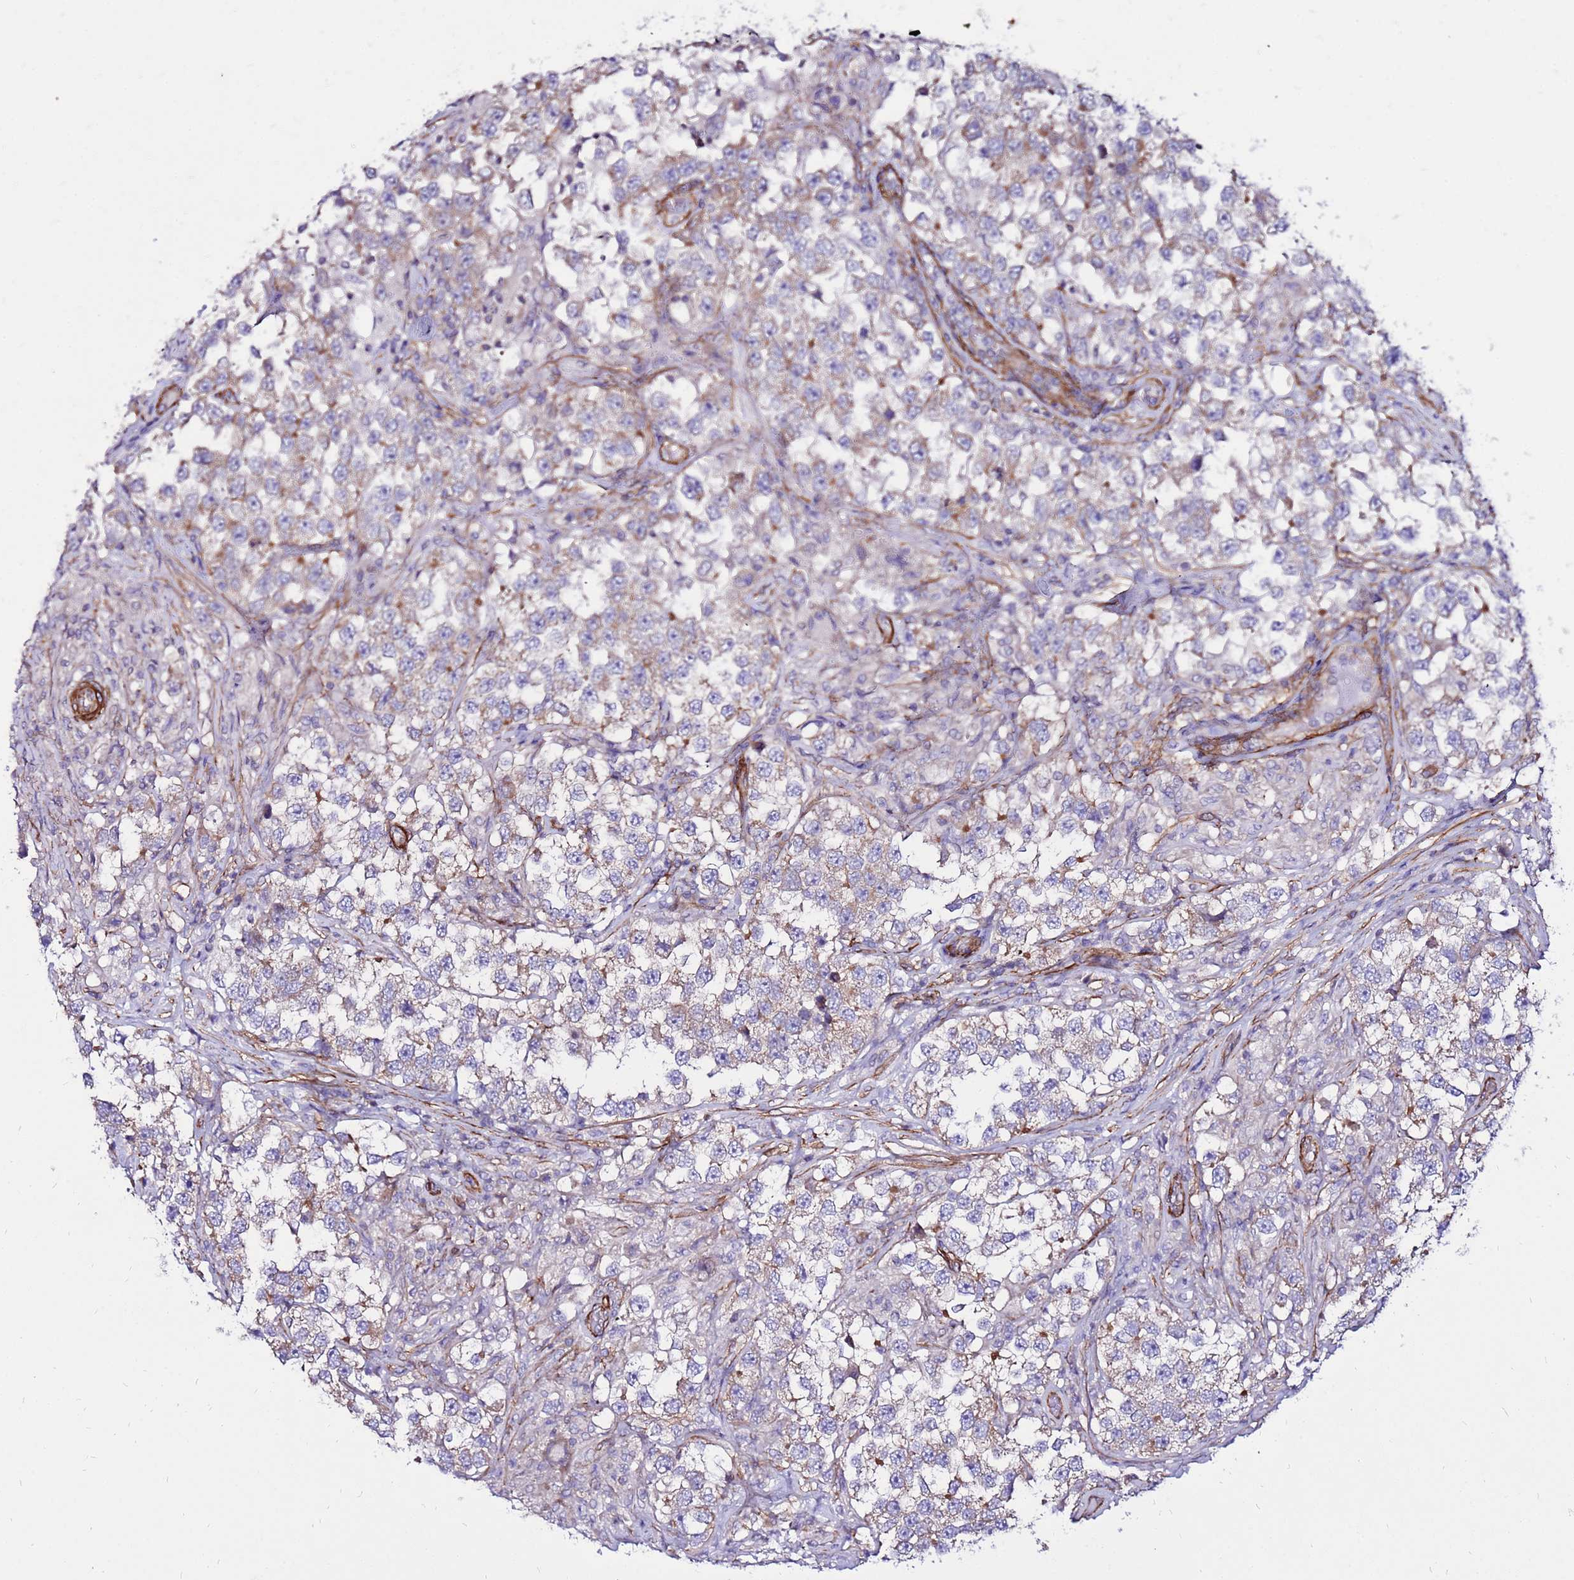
{"staining": {"intensity": "weak", "quantity": "<25%", "location": "cytoplasmic/membranous"}, "tissue": "testis cancer", "cell_type": "Tumor cells", "image_type": "cancer", "snomed": [{"axis": "morphology", "description": "Seminoma, NOS"}, {"axis": "topography", "description": "Testis"}], "caption": "A high-resolution micrograph shows IHC staining of testis cancer (seminoma), which demonstrates no significant expression in tumor cells.", "gene": "EI24", "patient": {"sex": "male", "age": 46}}